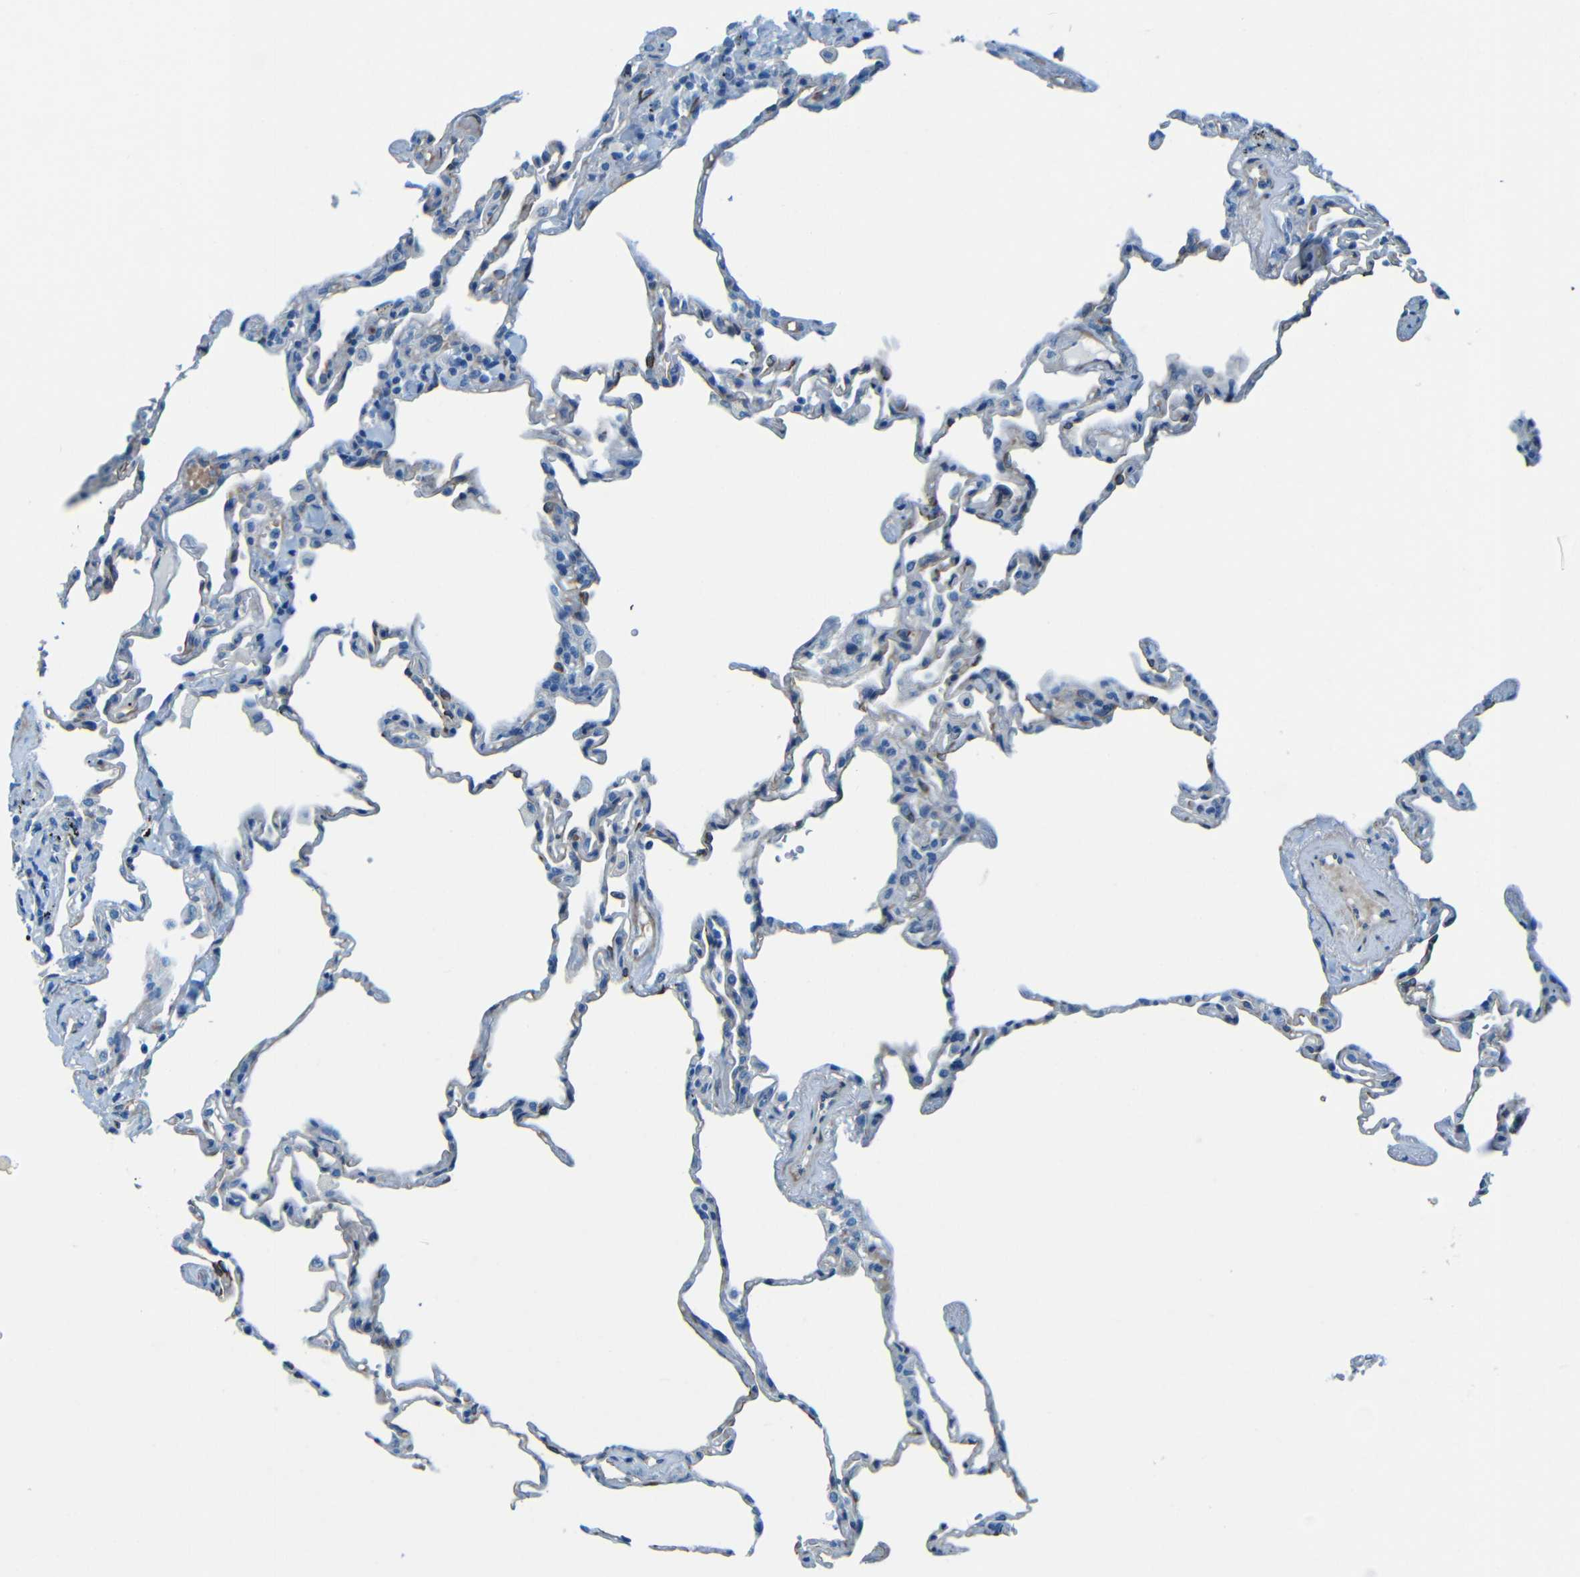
{"staining": {"intensity": "weak", "quantity": "25%-75%", "location": "cytoplasmic/membranous"}, "tissue": "lung", "cell_type": "Alveolar cells", "image_type": "normal", "snomed": [{"axis": "morphology", "description": "Normal tissue, NOS"}, {"axis": "topography", "description": "Lung"}], "caption": "This image reveals IHC staining of normal lung, with low weak cytoplasmic/membranous expression in approximately 25%-75% of alveolar cells.", "gene": "MAP2", "patient": {"sex": "male", "age": 59}}